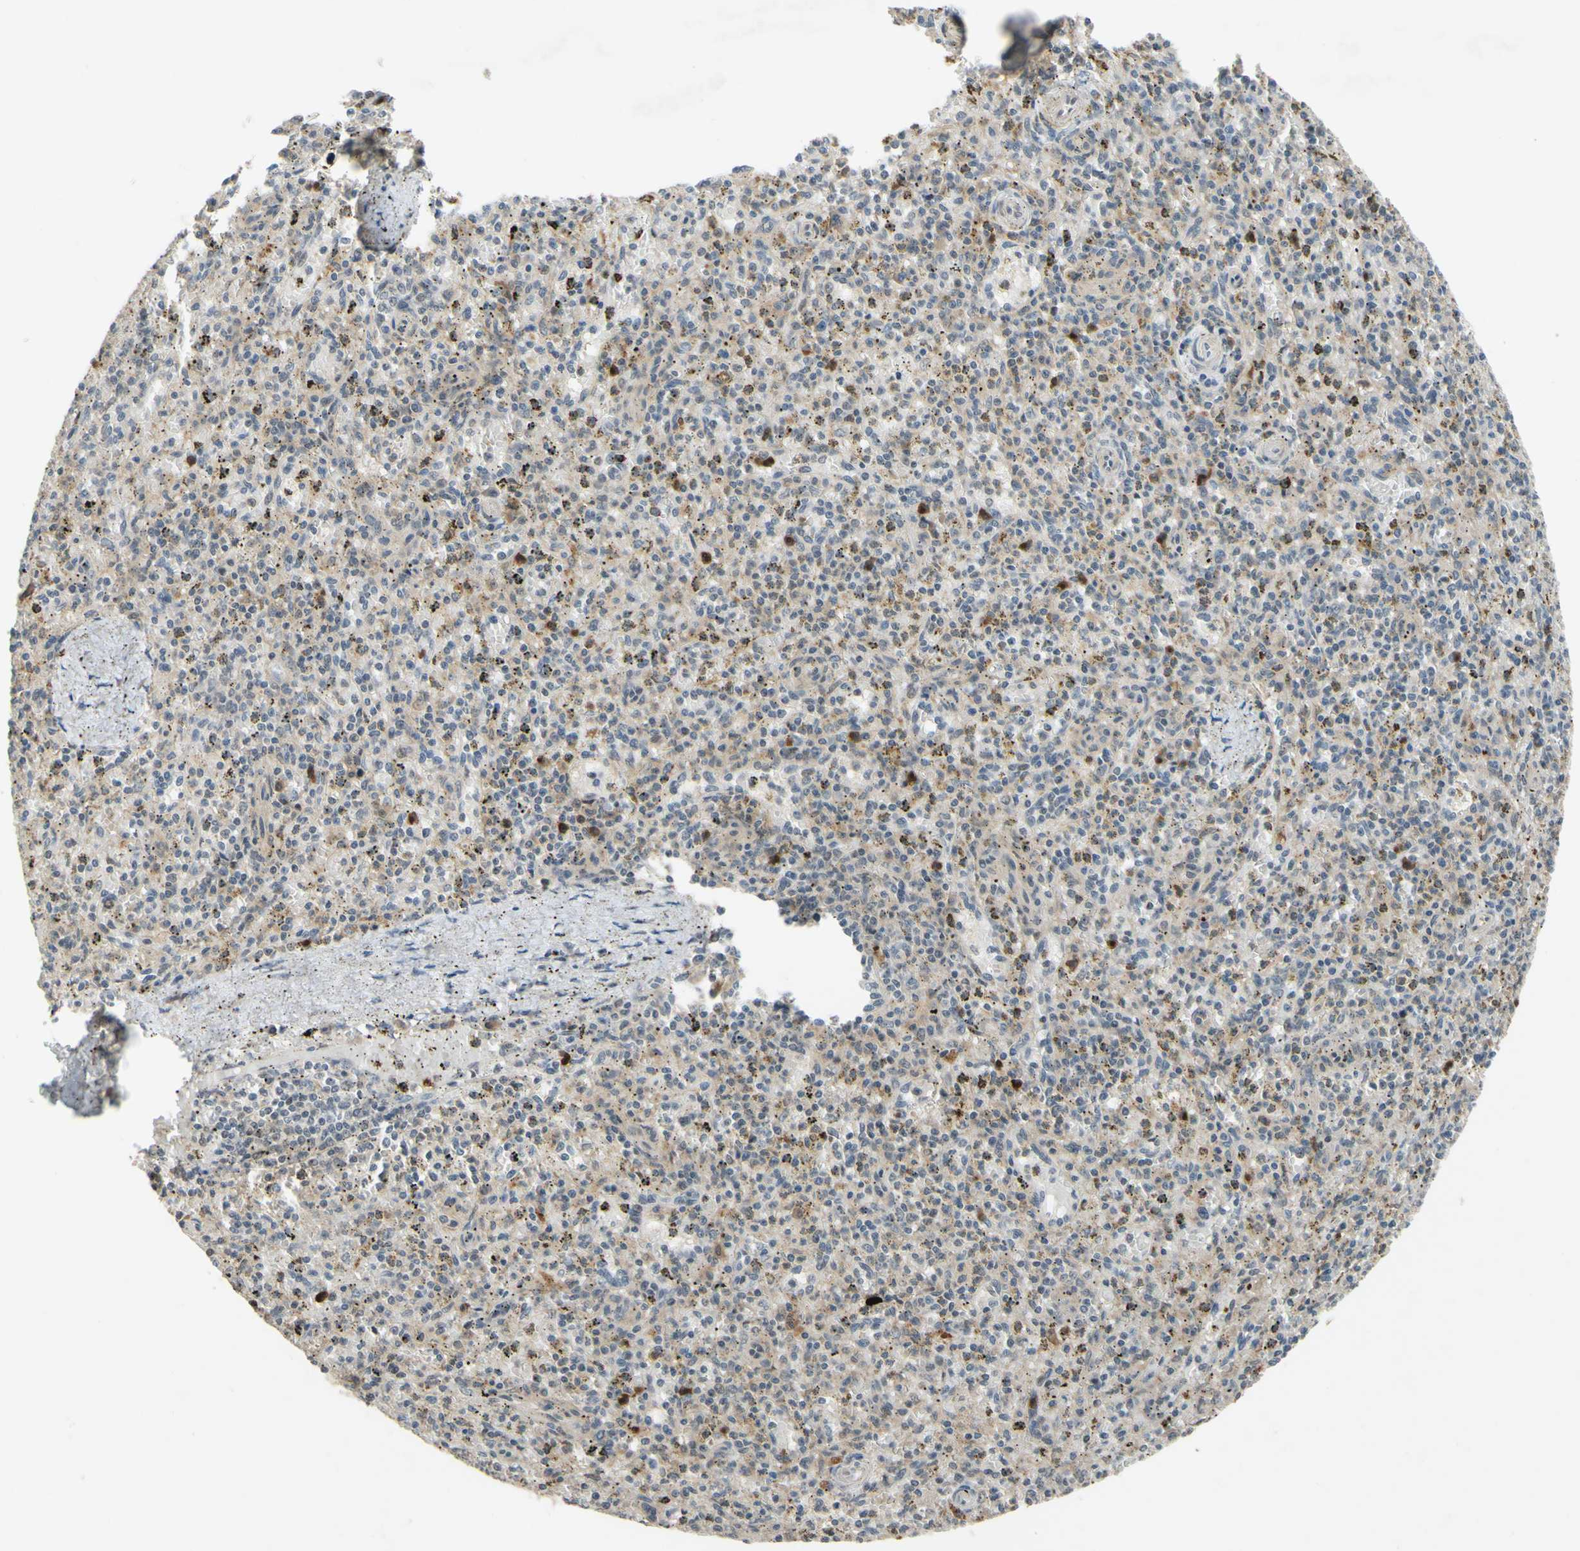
{"staining": {"intensity": "strong", "quantity": "<25%", "location": "cytoplasmic/membranous"}, "tissue": "spleen", "cell_type": "Cells in red pulp", "image_type": "normal", "snomed": [{"axis": "morphology", "description": "Normal tissue, NOS"}, {"axis": "topography", "description": "Spleen"}], "caption": "This histopathology image exhibits unremarkable spleen stained with immunohistochemistry (IHC) to label a protein in brown. The cytoplasmic/membranous of cells in red pulp show strong positivity for the protein. Nuclei are counter-stained blue.", "gene": "ALK", "patient": {"sex": "male", "age": 72}}